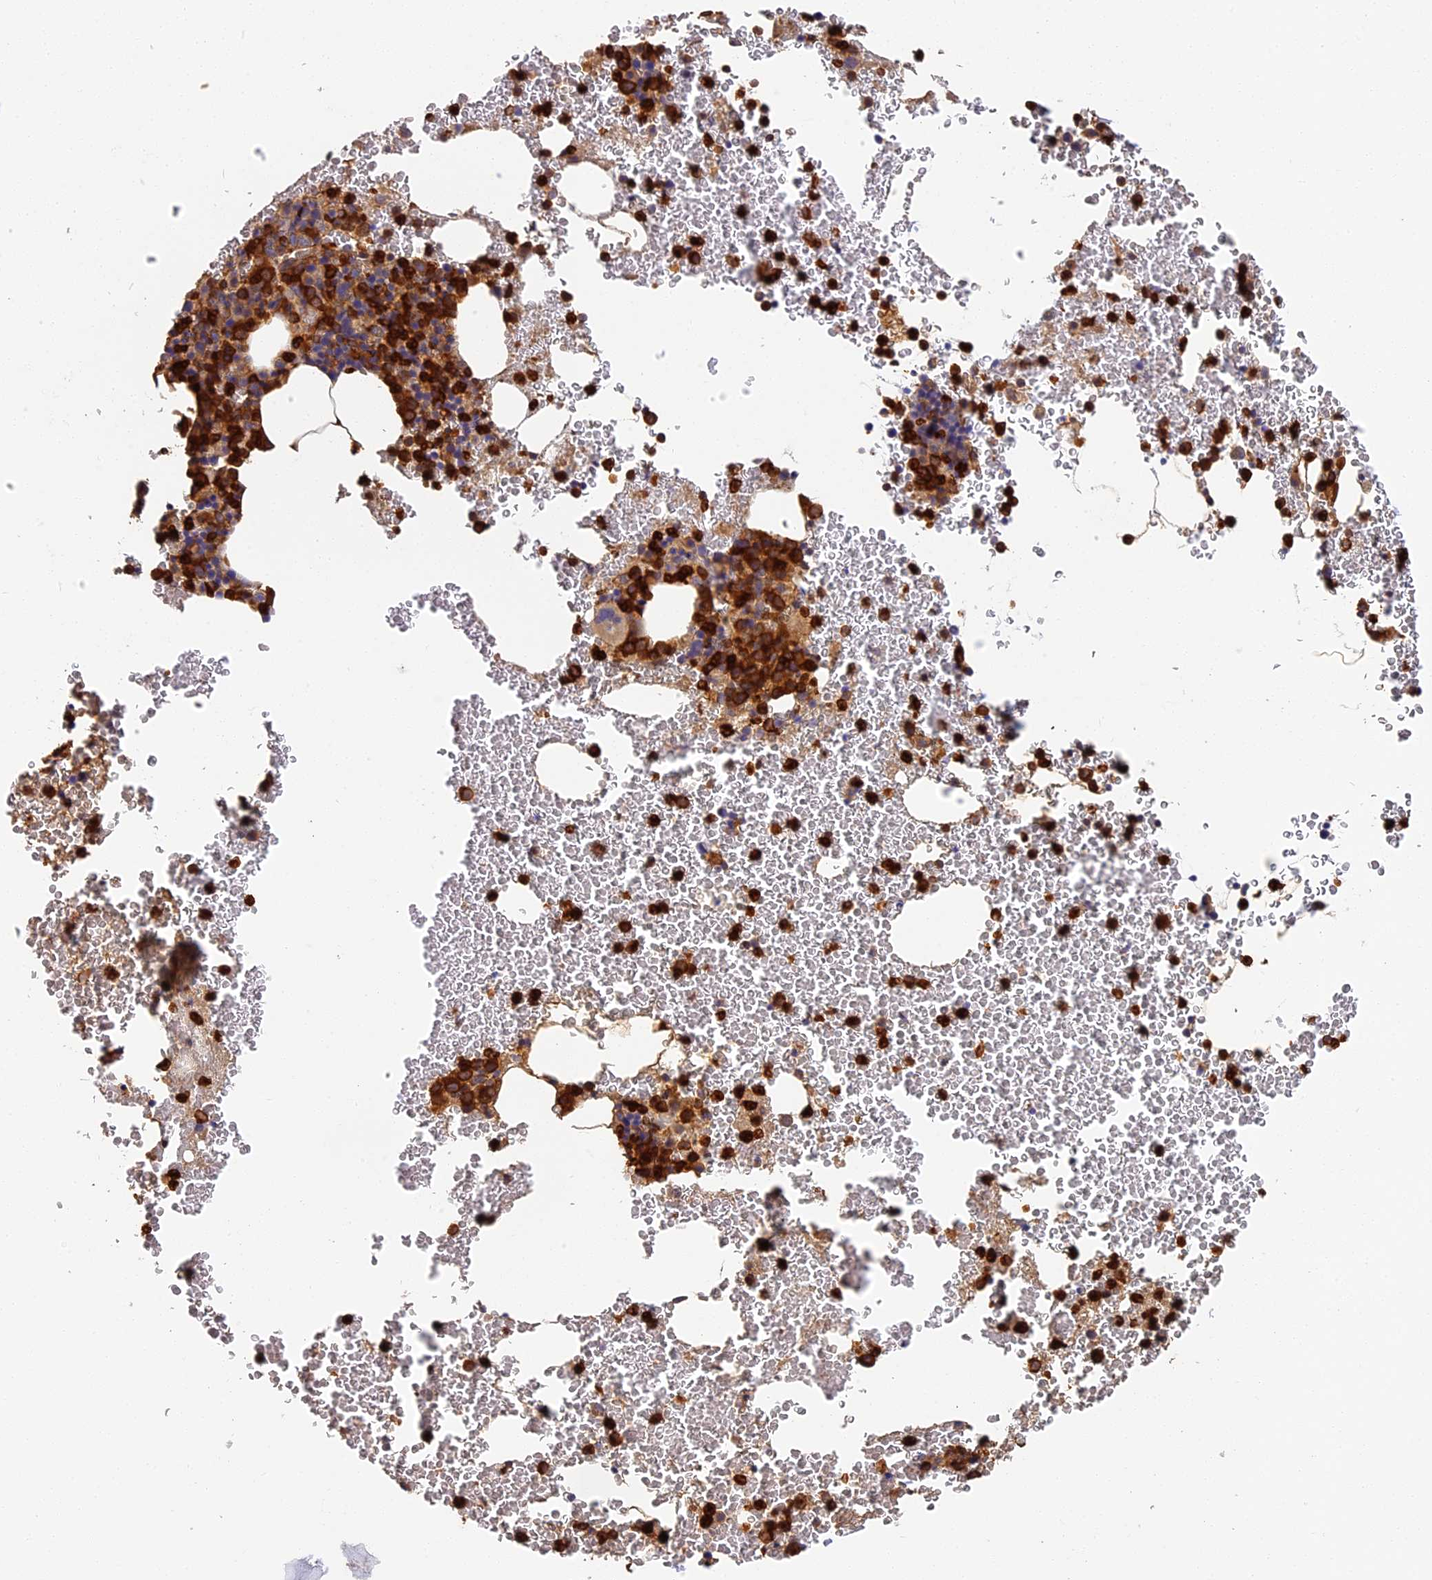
{"staining": {"intensity": "strong", "quantity": "25%-75%", "location": "cytoplasmic/membranous"}, "tissue": "bone marrow", "cell_type": "Hematopoietic cells", "image_type": "normal", "snomed": [{"axis": "morphology", "description": "Normal tissue, NOS"}, {"axis": "morphology", "description": "Inflammation, NOS"}, {"axis": "topography", "description": "Bone marrow"}], "caption": "Bone marrow stained with DAB immunohistochemistry reveals high levels of strong cytoplasmic/membranous expression in about 25%-75% of hematopoietic cells.", "gene": "ADGRD1", "patient": {"sex": "female", "age": 78}}